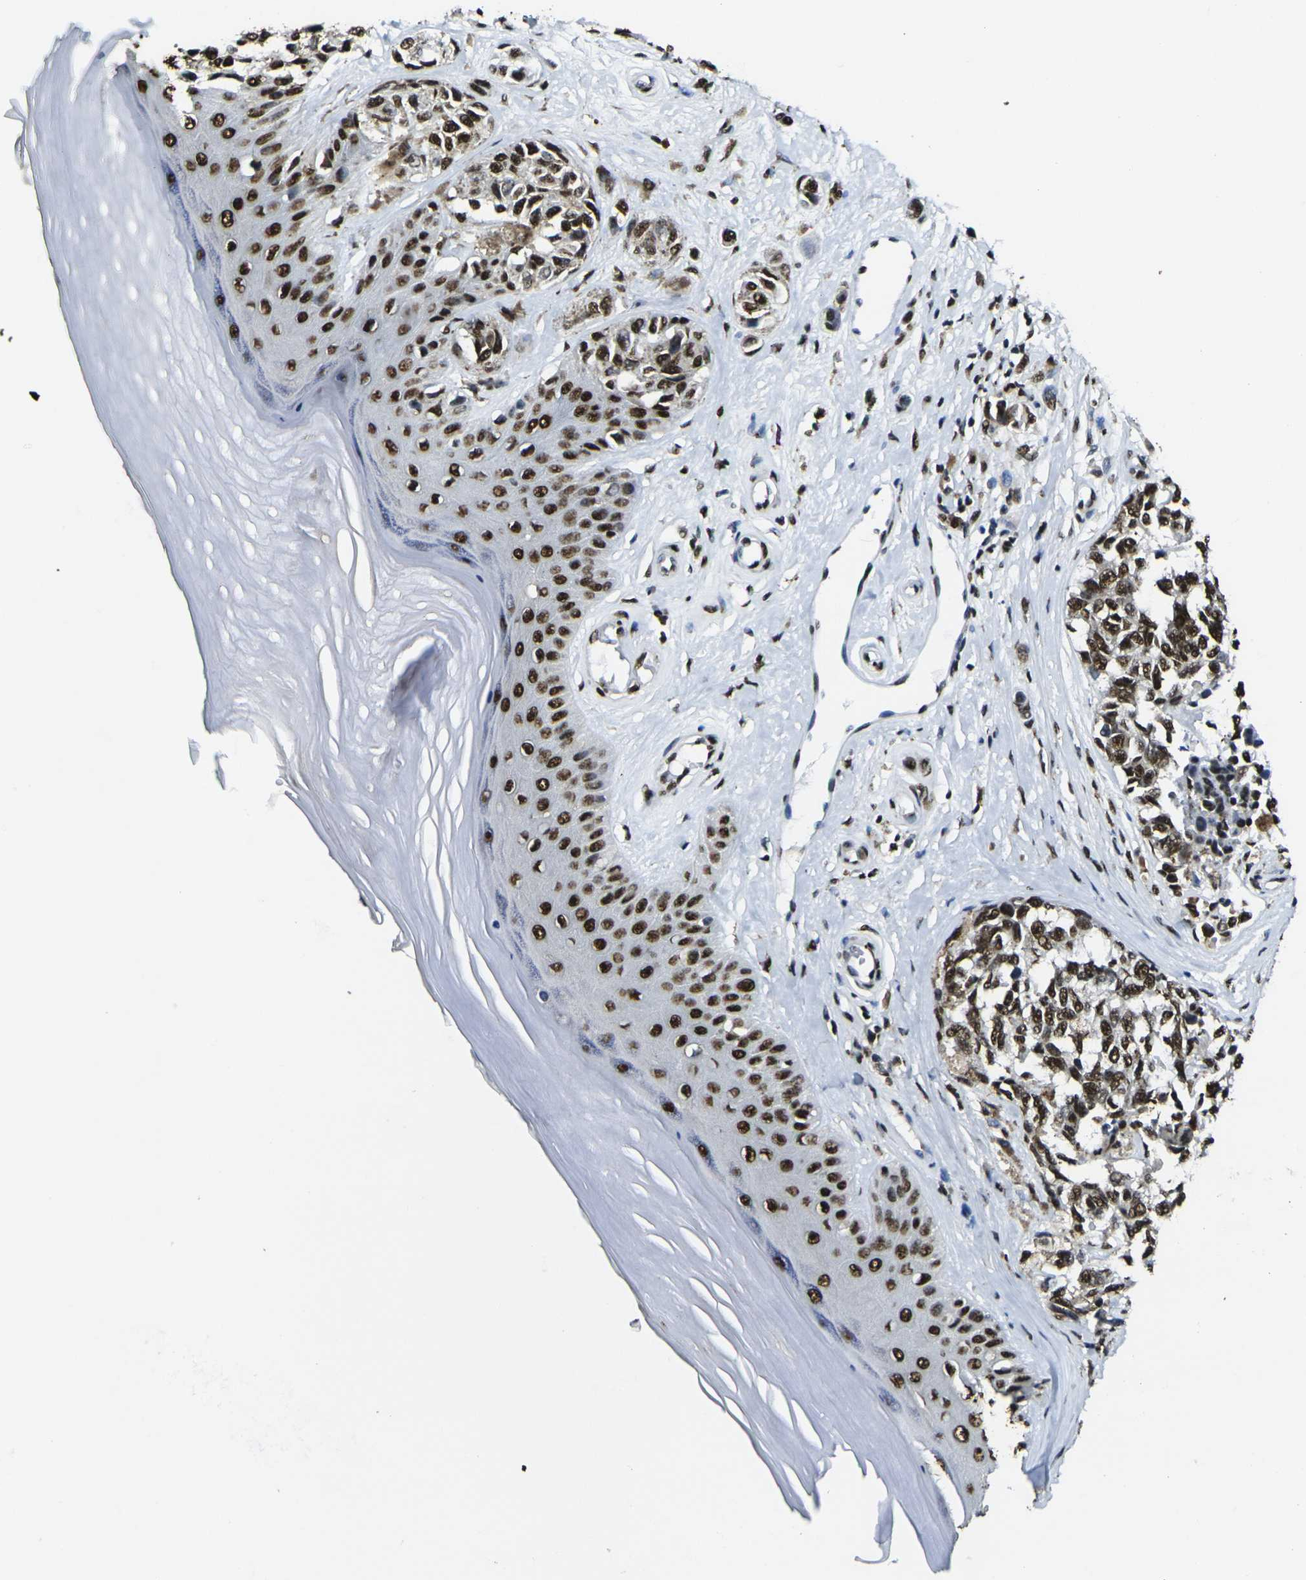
{"staining": {"intensity": "strong", "quantity": ">75%", "location": "nuclear"}, "tissue": "melanoma", "cell_type": "Tumor cells", "image_type": "cancer", "snomed": [{"axis": "morphology", "description": "Malignant melanoma, NOS"}, {"axis": "topography", "description": "Skin"}], "caption": "A high-resolution photomicrograph shows immunohistochemistry staining of malignant melanoma, which shows strong nuclear staining in about >75% of tumor cells.", "gene": "SMARCC1", "patient": {"sex": "female", "age": 64}}